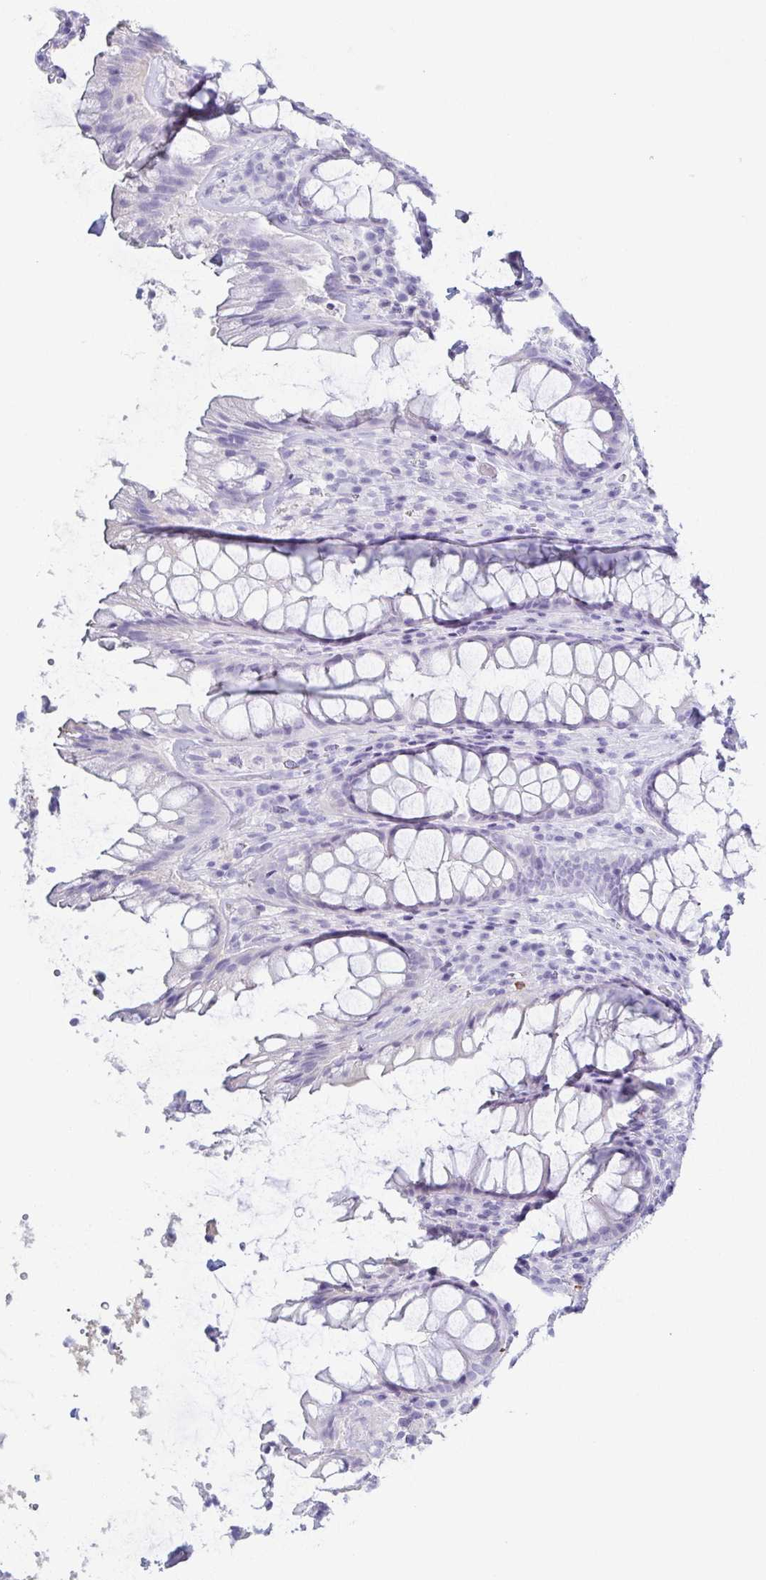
{"staining": {"intensity": "negative", "quantity": "none", "location": "none"}, "tissue": "rectum", "cell_type": "Glandular cells", "image_type": "normal", "snomed": [{"axis": "morphology", "description": "Normal tissue, NOS"}, {"axis": "topography", "description": "Rectum"}], "caption": "Rectum was stained to show a protein in brown. There is no significant staining in glandular cells. (Immunohistochemistry, brightfield microscopy, high magnification).", "gene": "ZG16B", "patient": {"sex": "male", "age": 72}}